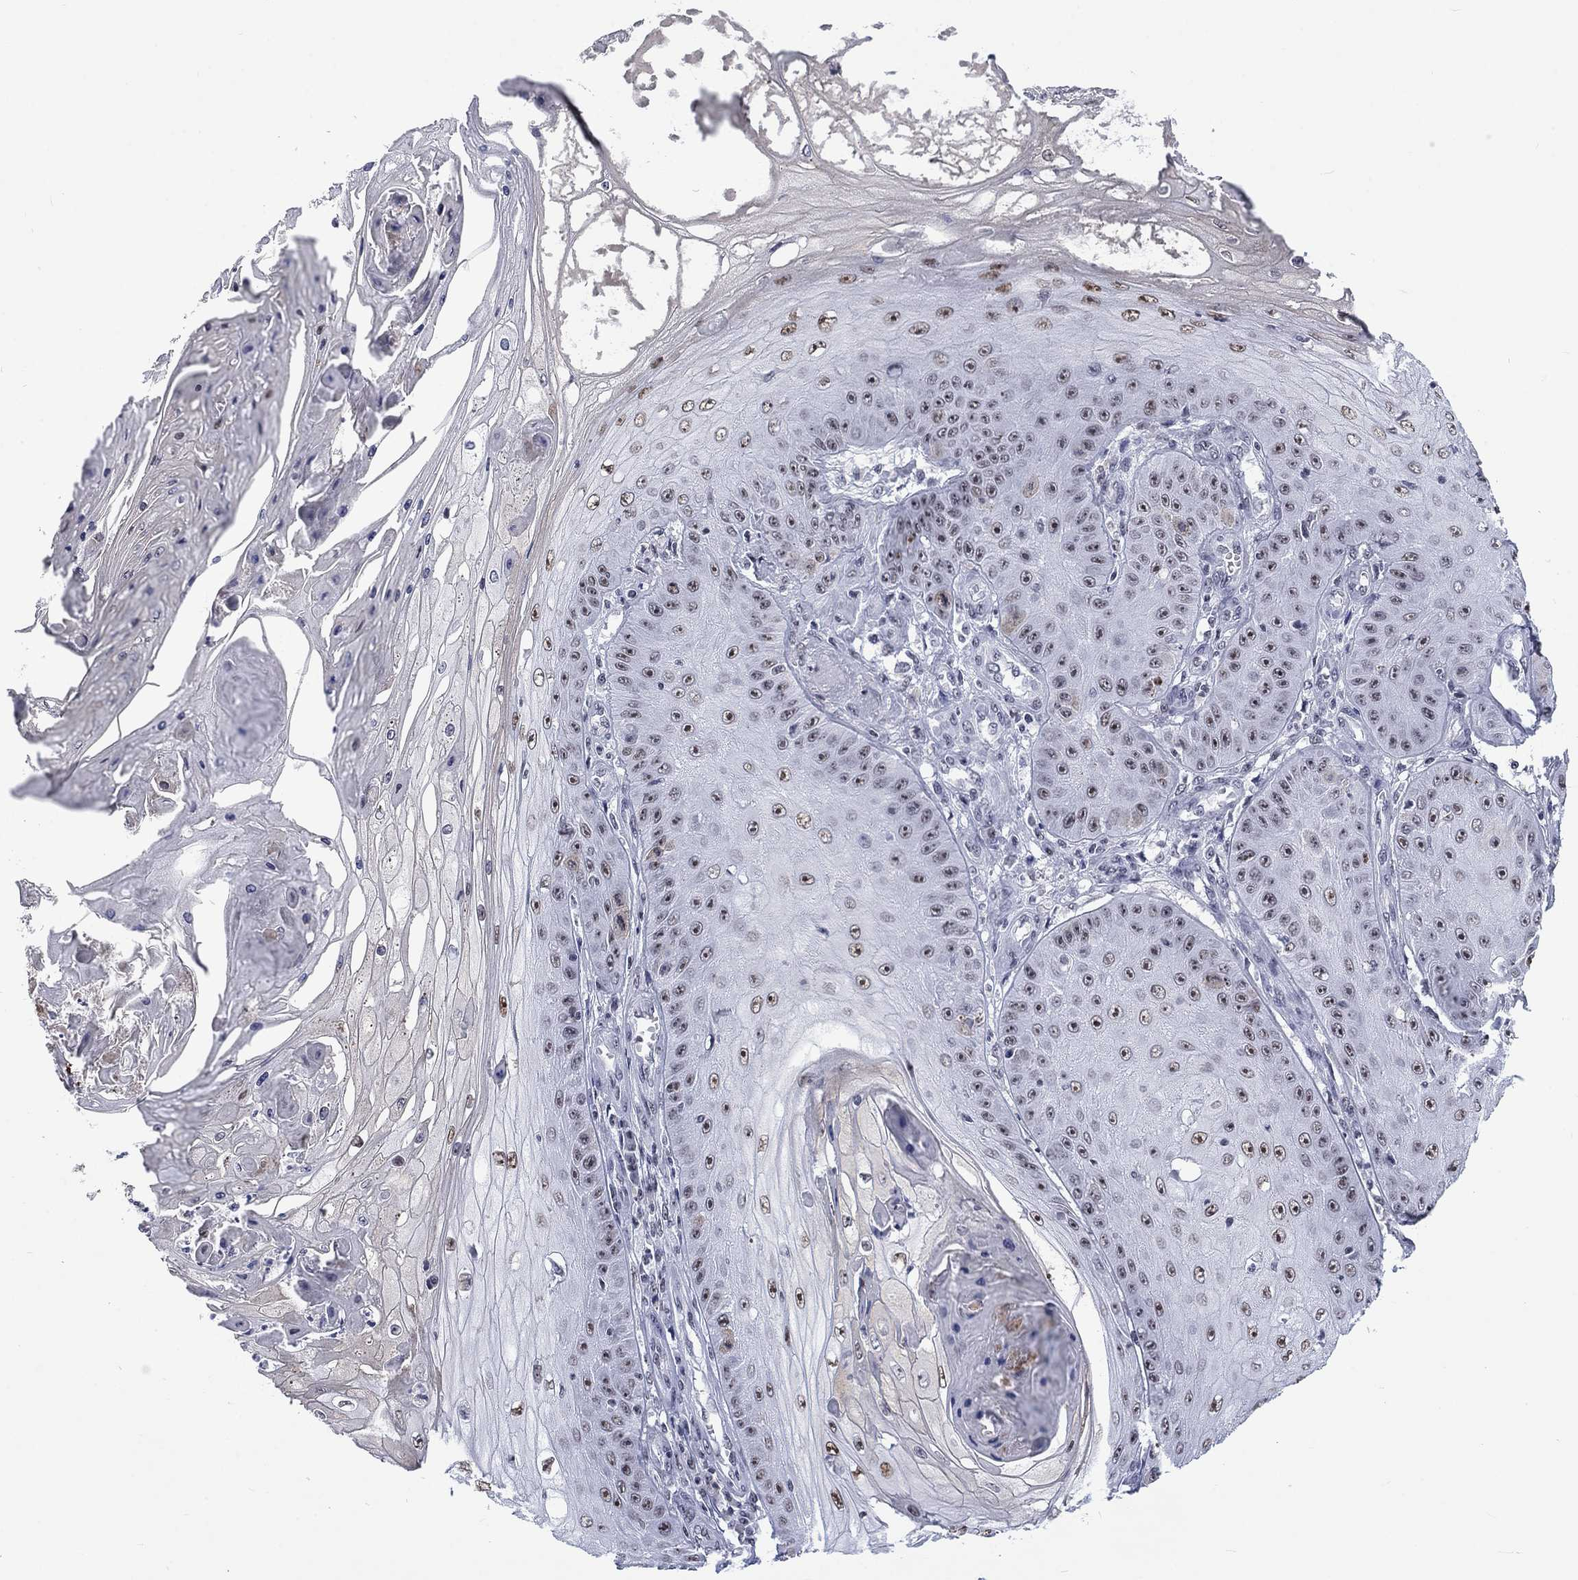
{"staining": {"intensity": "moderate", "quantity": "<25%", "location": "nuclear"}, "tissue": "skin cancer", "cell_type": "Tumor cells", "image_type": "cancer", "snomed": [{"axis": "morphology", "description": "Squamous cell carcinoma, NOS"}, {"axis": "topography", "description": "Skin"}], "caption": "Immunohistochemical staining of skin cancer shows moderate nuclear protein expression in about <25% of tumor cells.", "gene": "CSRNP3", "patient": {"sex": "male", "age": 70}}